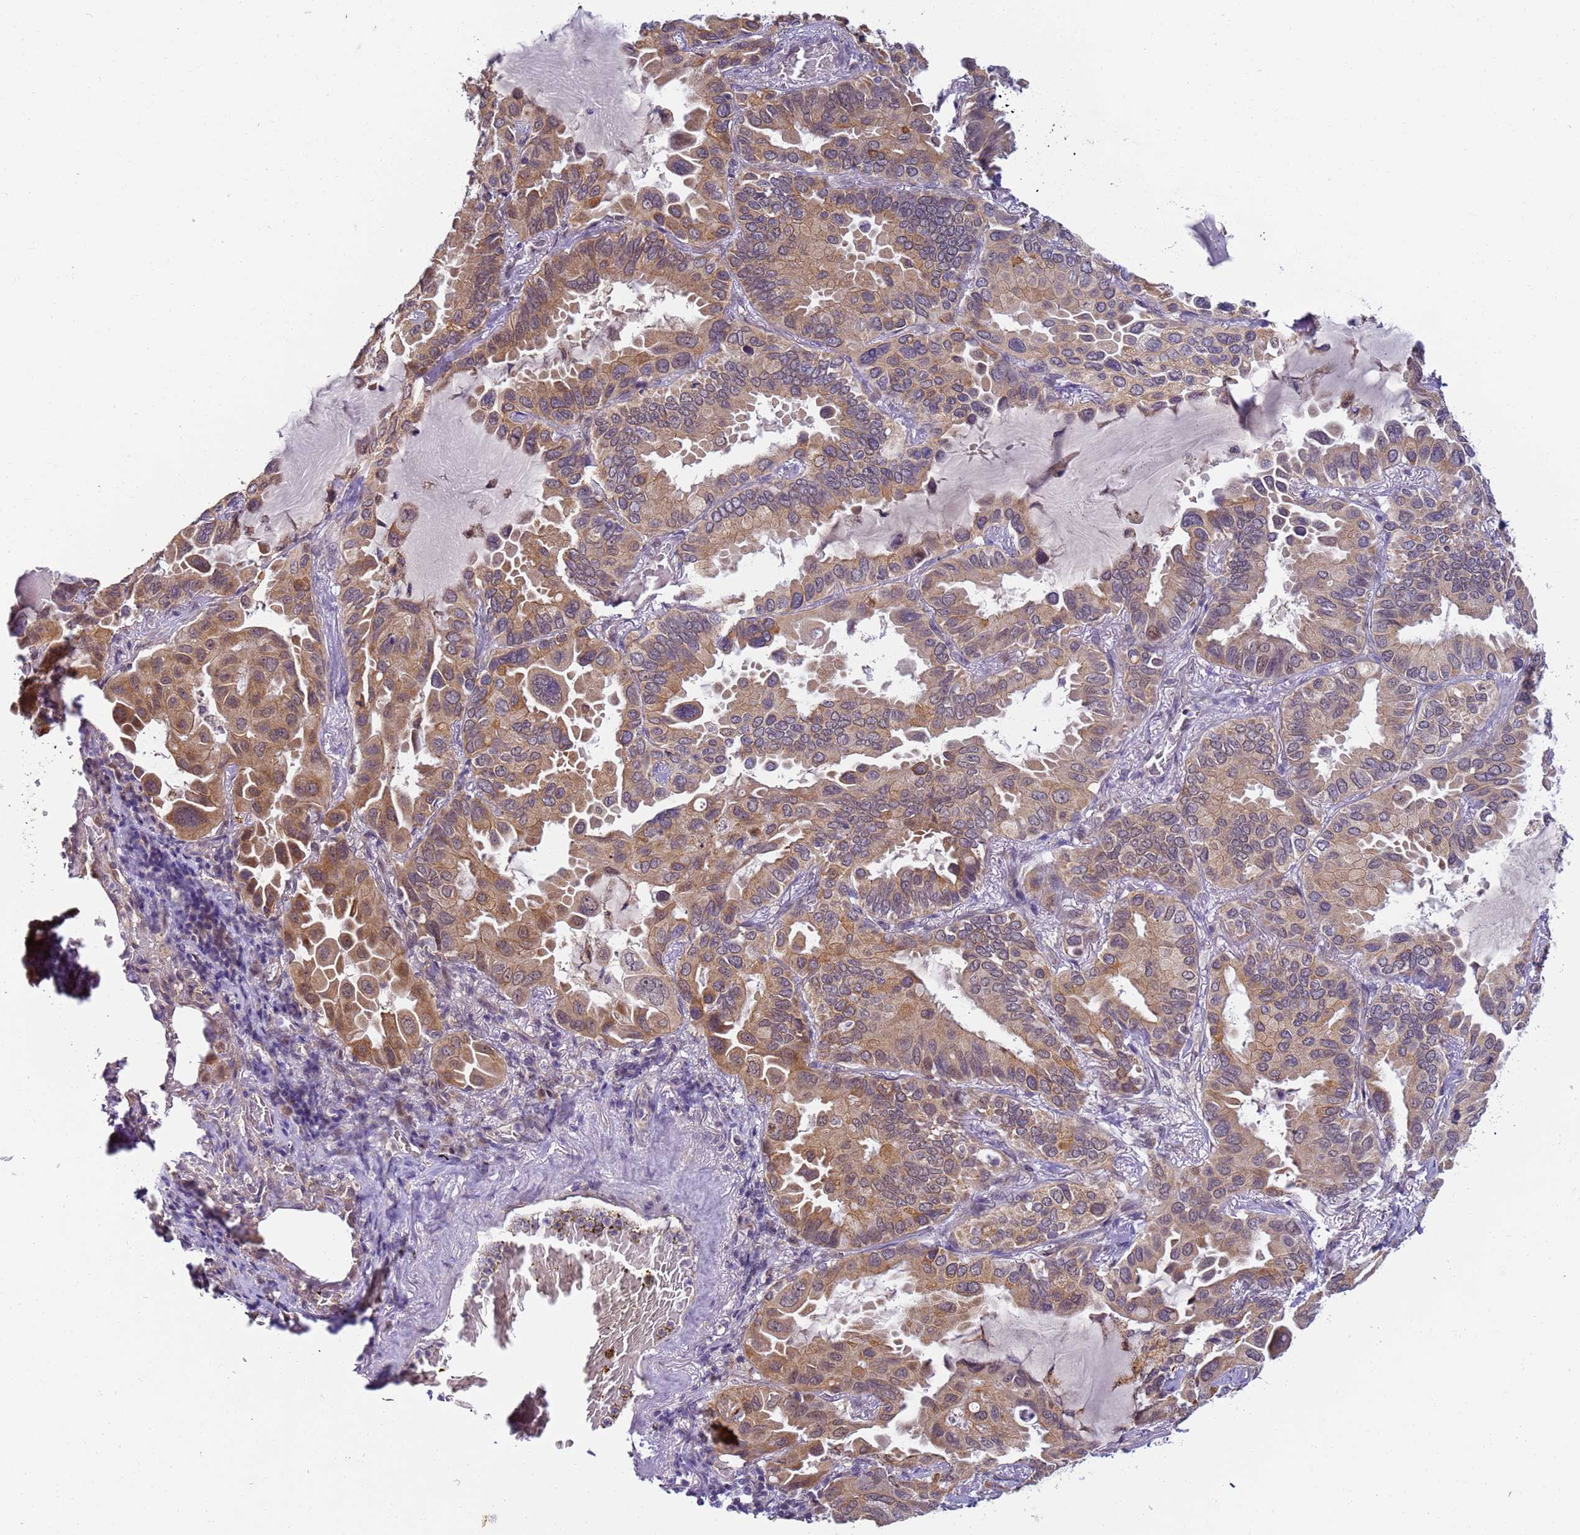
{"staining": {"intensity": "moderate", "quantity": ">75%", "location": "cytoplasmic/membranous"}, "tissue": "lung cancer", "cell_type": "Tumor cells", "image_type": "cancer", "snomed": [{"axis": "morphology", "description": "Adenocarcinoma, NOS"}, {"axis": "topography", "description": "Lung"}], "caption": "Brown immunohistochemical staining in lung adenocarcinoma reveals moderate cytoplasmic/membranous positivity in about >75% of tumor cells. (Brightfield microscopy of DAB IHC at high magnification).", "gene": "RAPGEF3", "patient": {"sex": "male", "age": 64}}